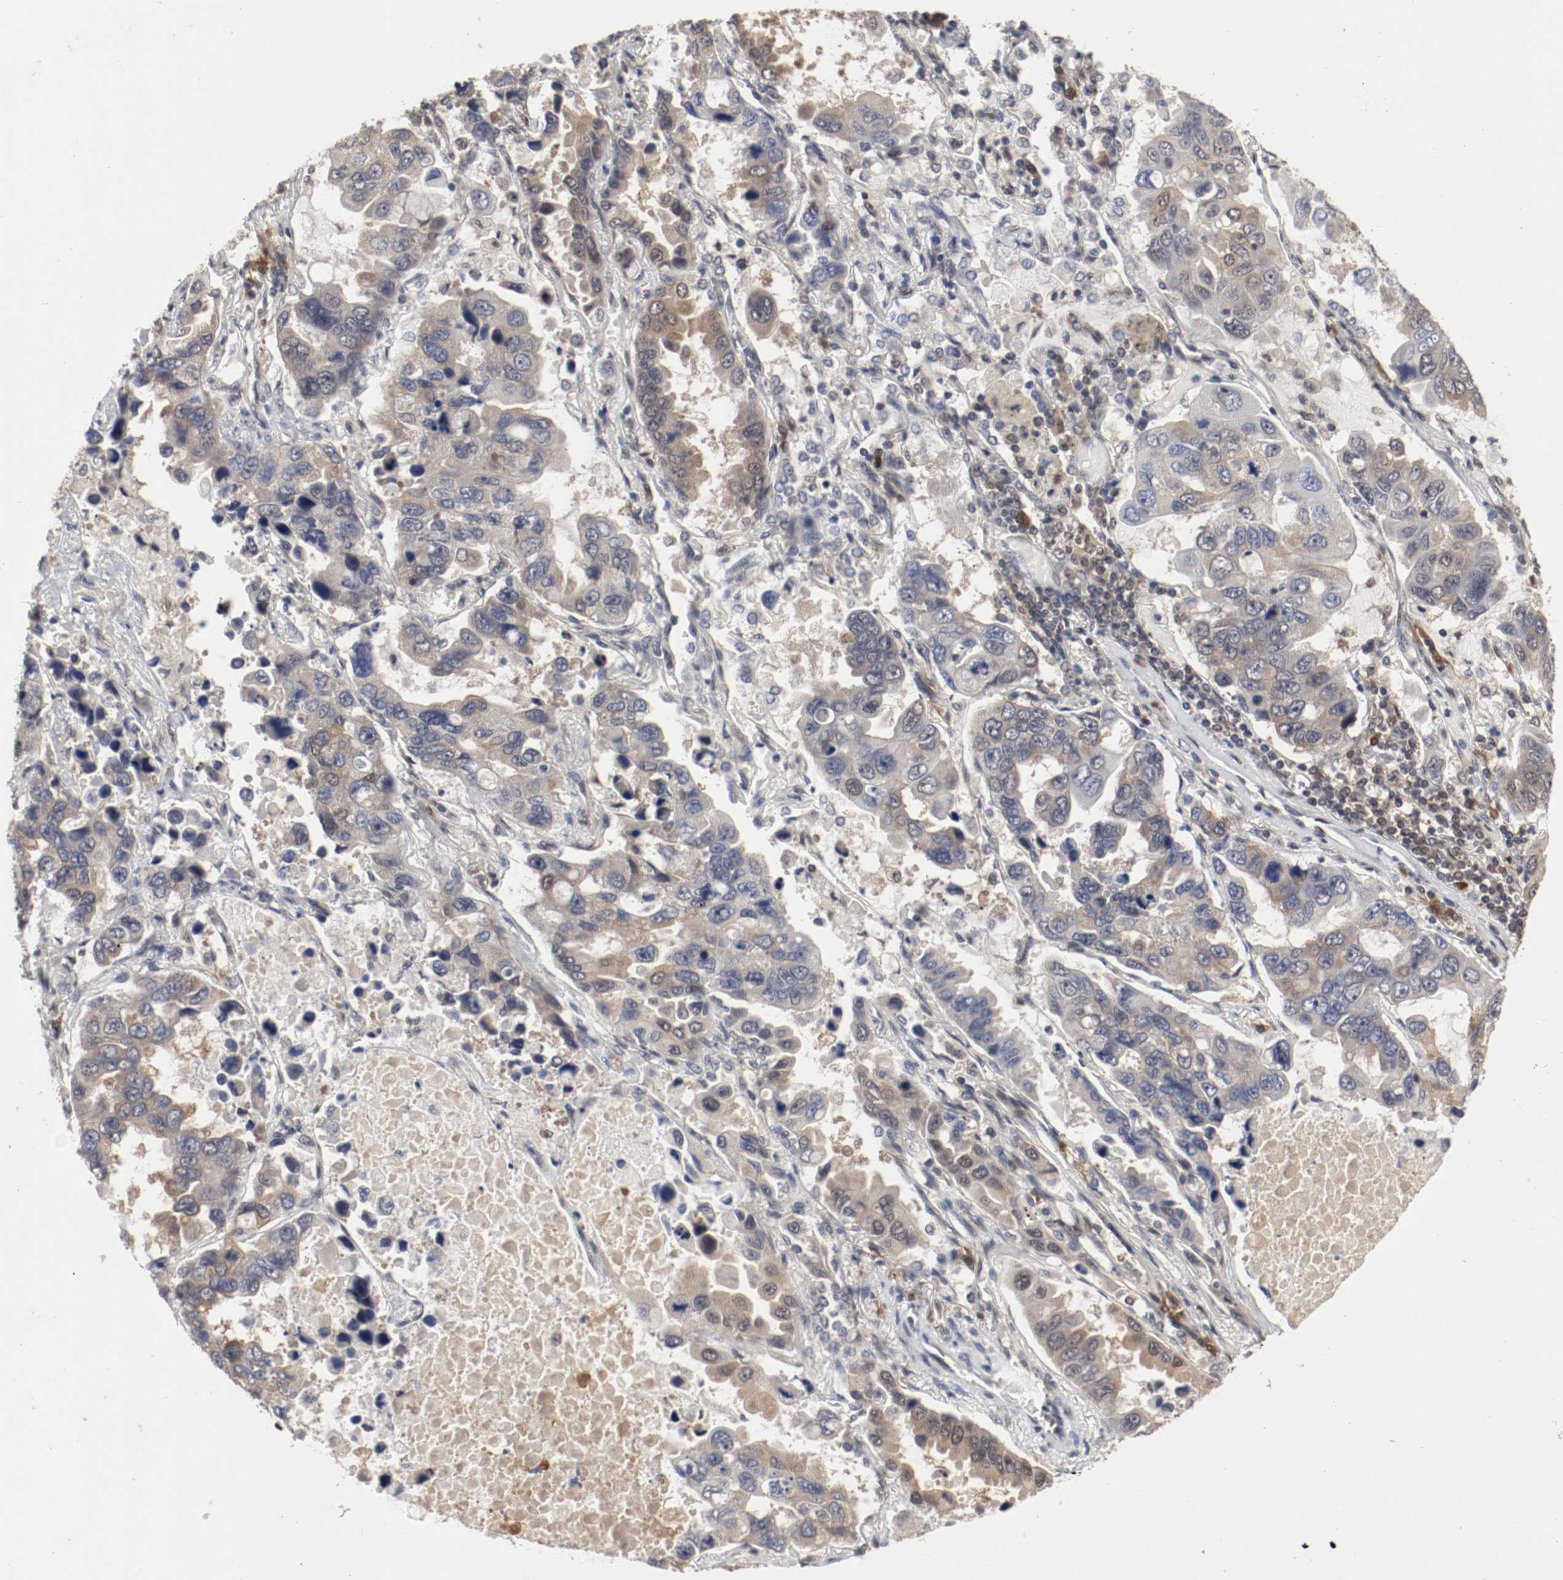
{"staining": {"intensity": "moderate", "quantity": ">75%", "location": "cytoplasmic/membranous"}, "tissue": "lung cancer", "cell_type": "Tumor cells", "image_type": "cancer", "snomed": [{"axis": "morphology", "description": "Adenocarcinoma, NOS"}, {"axis": "topography", "description": "Lung"}], "caption": "This micrograph reveals IHC staining of lung cancer (adenocarcinoma), with medium moderate cytoplasmic/membranous expression in about >75% of tumor cells.", "gene": "AFG3L2", "patient": {"sex": "male", "age": 64}}